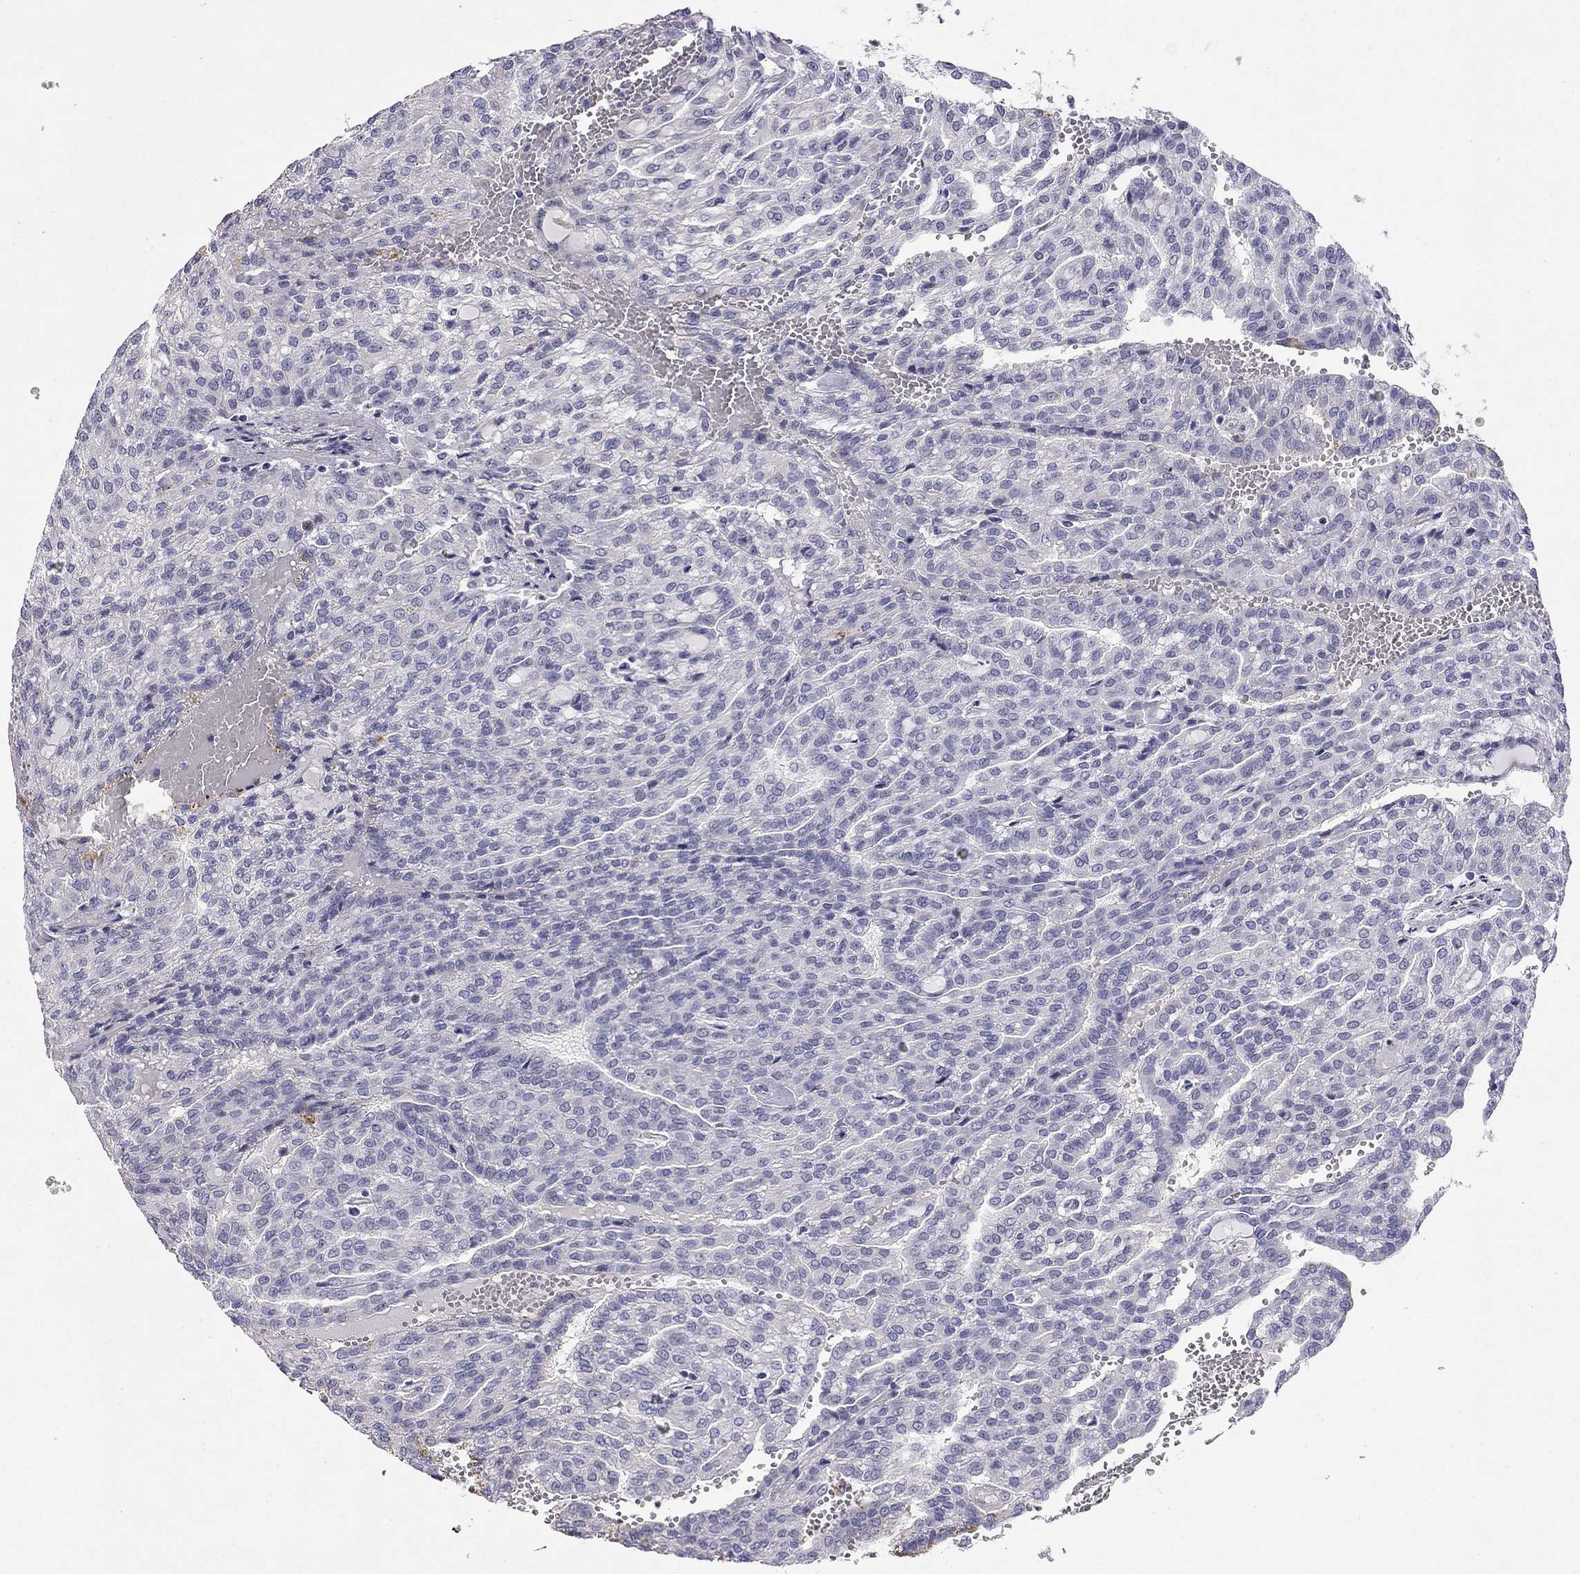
{"staining": {"intensity": "negative", "quantity": "none", "location": "none"}, "tissue": "renal cancer", "cell_type": "Tumor cells", "image_type": "cancer", "snomed": [{"axis": "morphology", "description": "Adenocarcinoma, NOS"}, {"axis": "topography", "description": "Kidney"}], "caption": "Tumor cells are negative for protein expression in human renal cancer. (Immunohistochemistry (ihc), brightfield microscopy, high magnification).", "gene": "RTL1", "patient": {"sex": "male", "age": 63}}